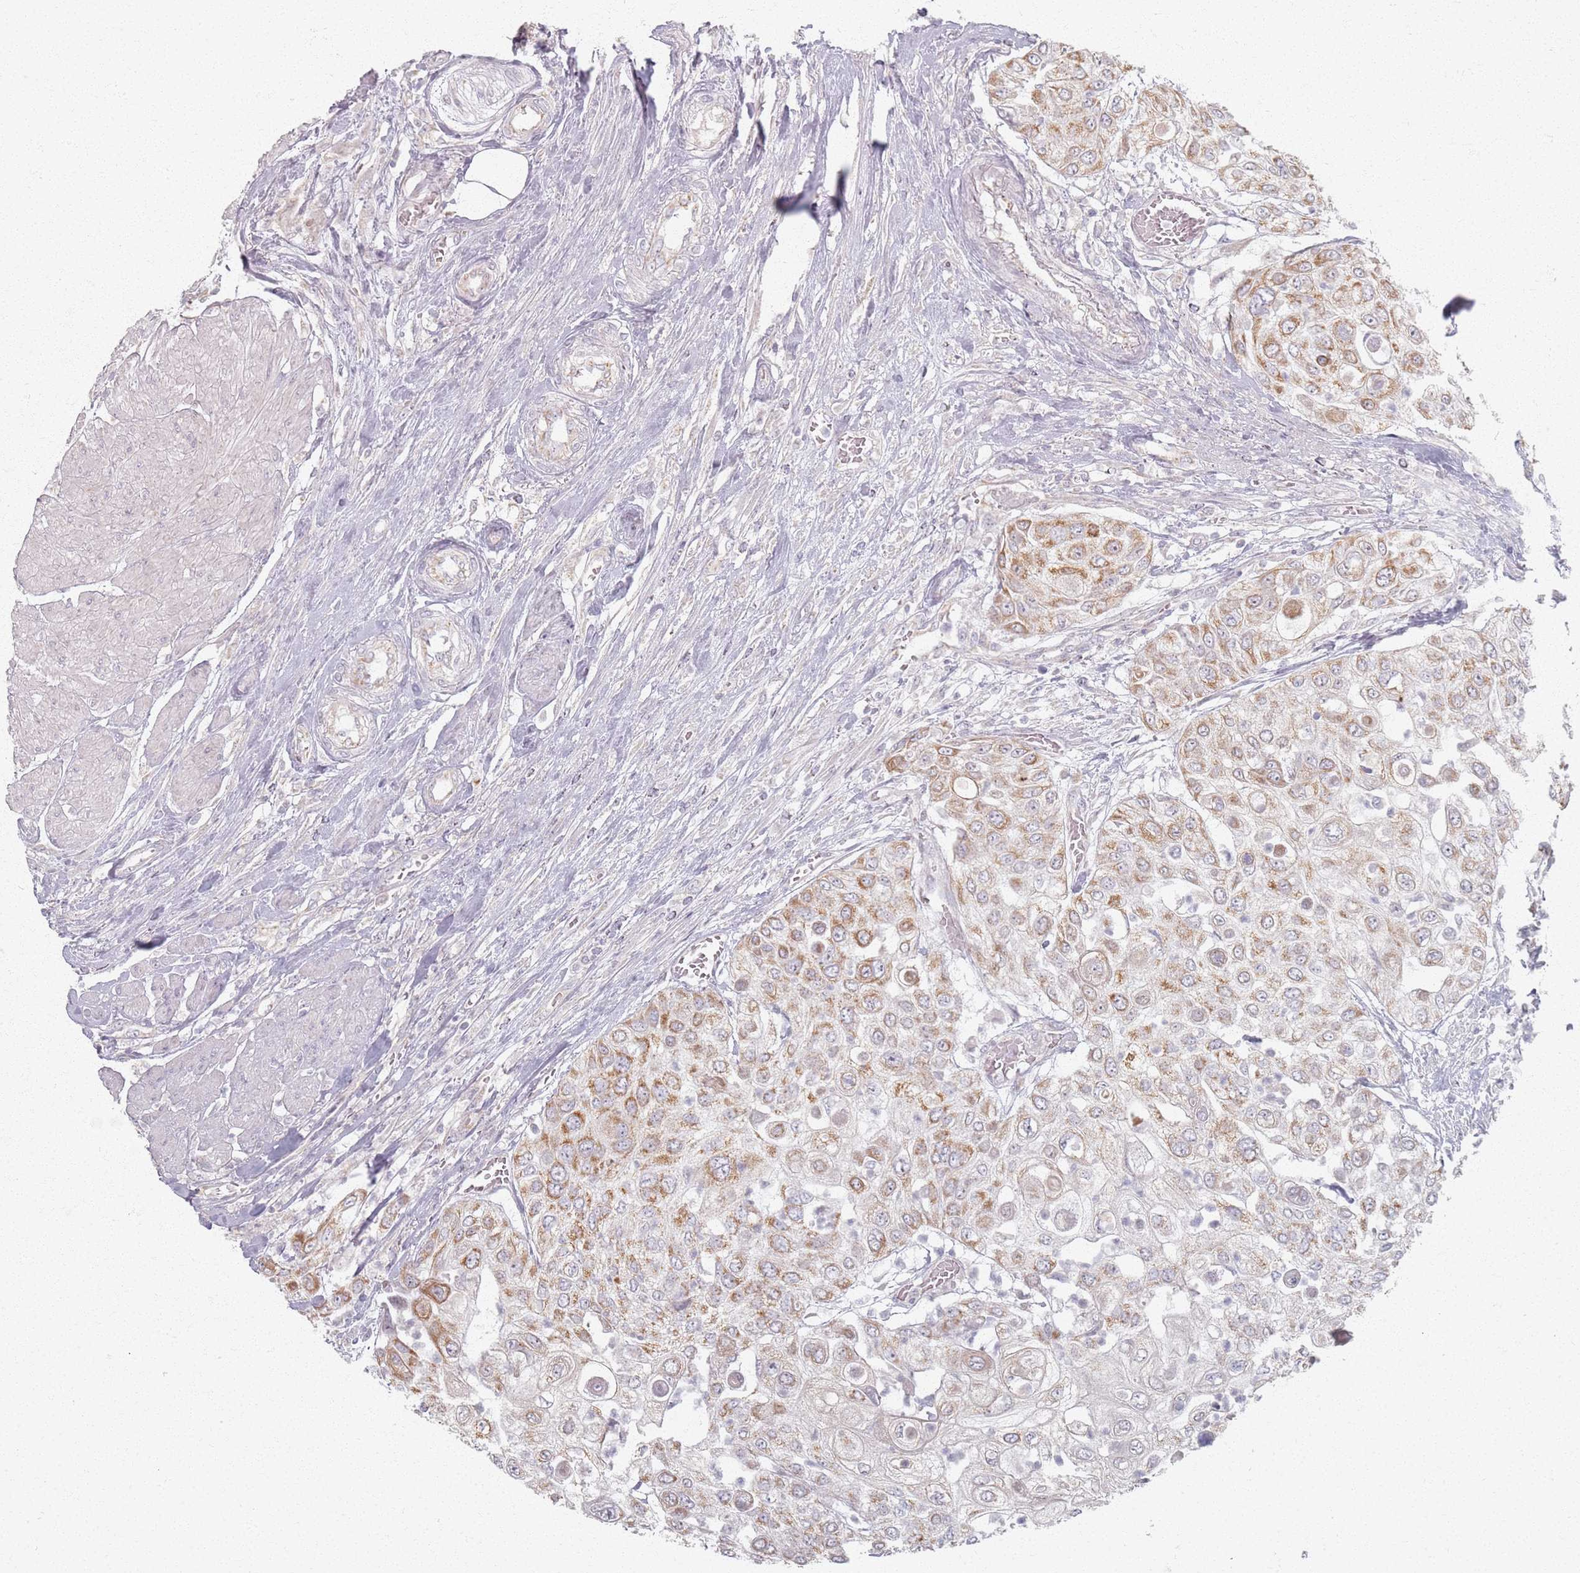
{"staining": {"intensity": "moderate", "quantity": "25%-75%", "location": "cytoplasmic/membranous"}, "tissue": "urothelial cancer", "cell_type": "Tumor cells", "image_type": "cancer", "snomed": [{"axis": "morphology", "description": "Urothelial carcinoma, High grade"}, {"axis": "topography", "description": "Urinary bladder"}], "caption": "Moderate cytoplasmic/membranous expression for a protein is identified in approximately 25%-75% of tumor cells of urothelial cancer using IHC.", "gene": "PKD2L2", "patient": {"sex": "female", "age": 79}}